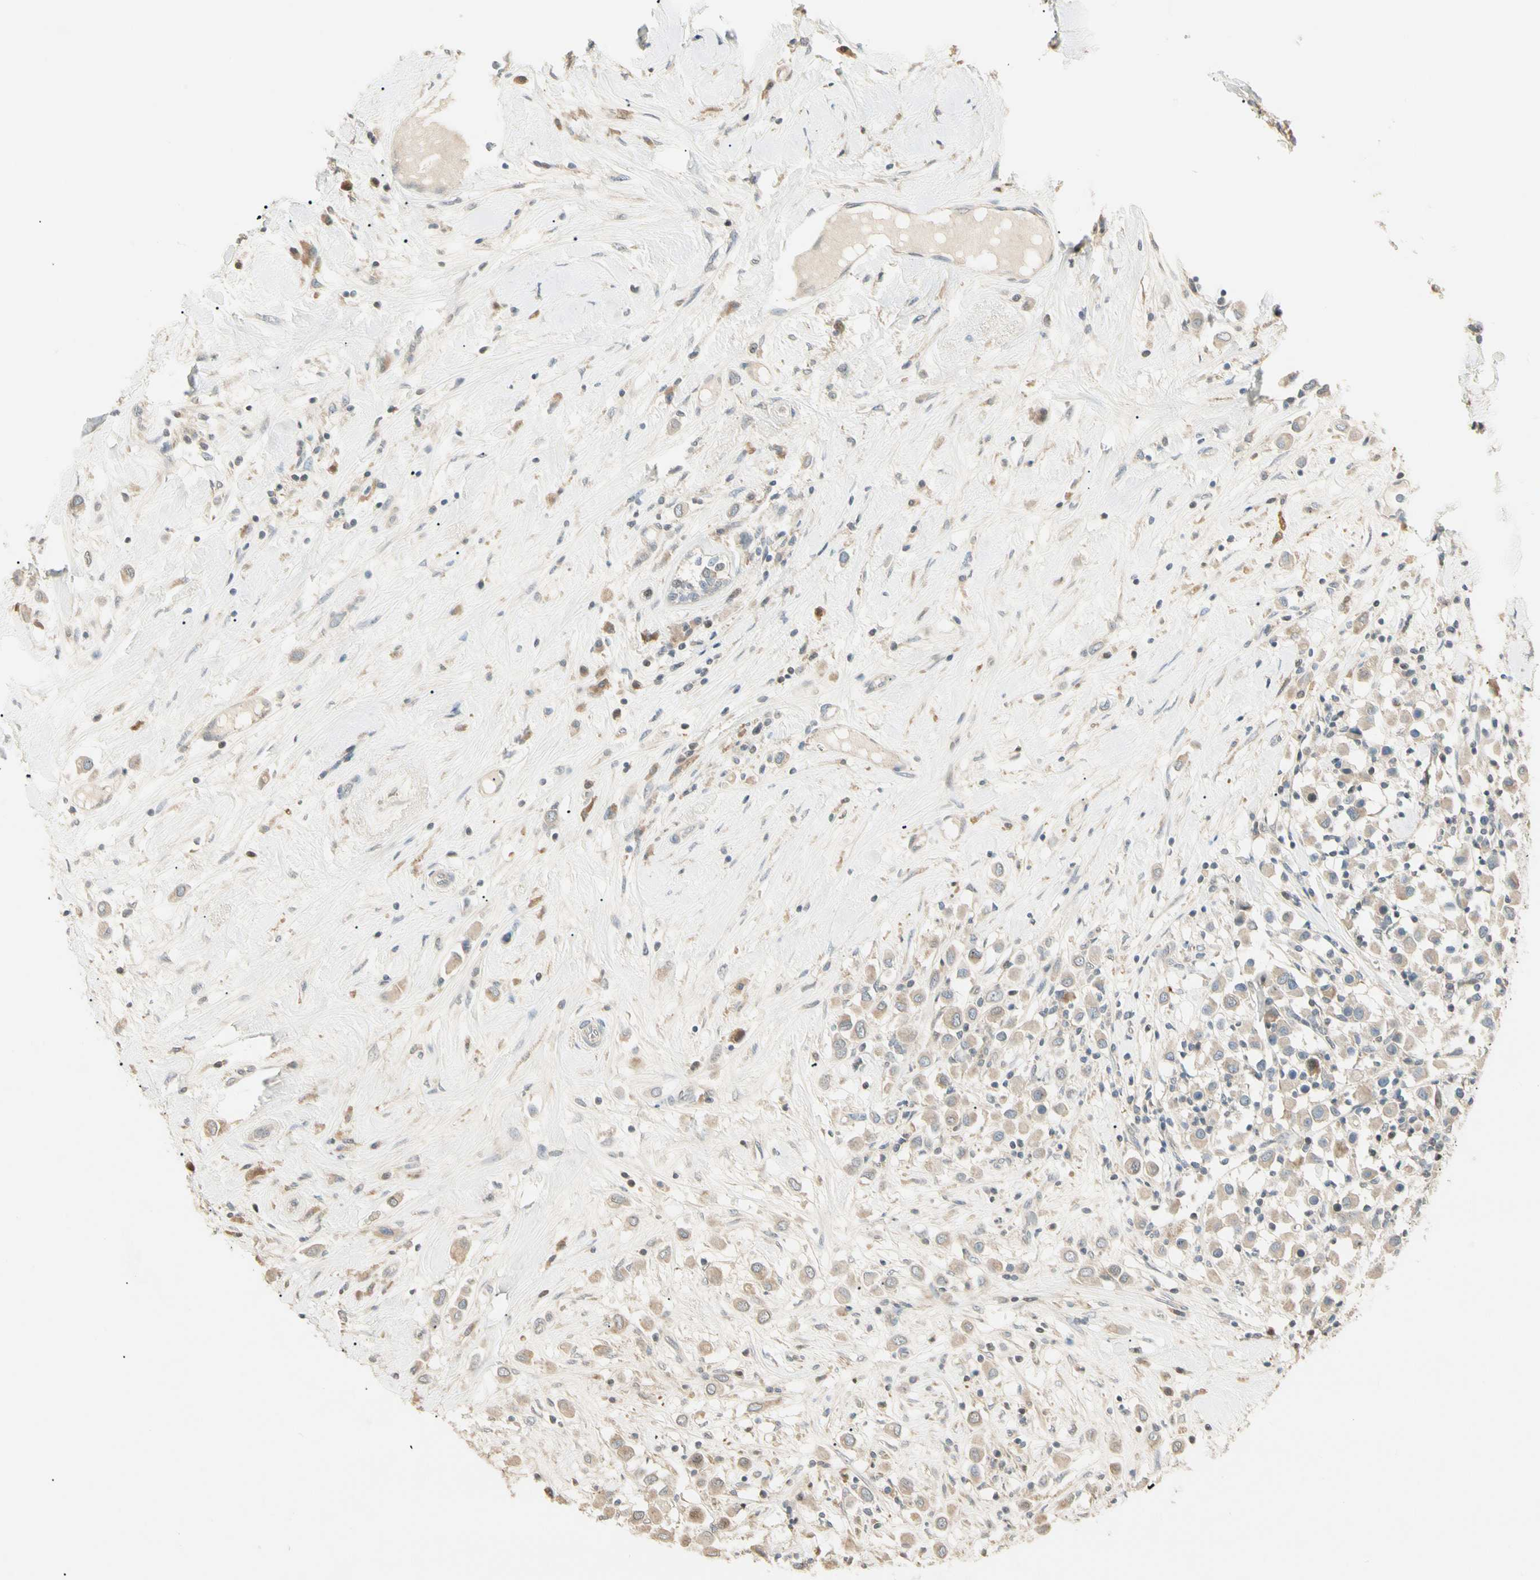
{"staining": {"intensity": "weak", "quantity": "25%-75%", "location": "cytoplasmic/membranous"}, "tissue": "breast cancer", "cell_type": "Tumor cells", "image_type": "cancer", "snomed": [{"axis": "morphology", "description": "Duct carcinoma"}, {"axis": "topography", "description": "Breast"}], "caption": "Protein expression analysis of human breast cancer reveals weak cytoplasmic/membranous staining in about 25%-75% of tumor cells. (Stains: DAB in brown, nuclei in blue, Microscopy: brightfield microscopy at high magnification).", "gene": "P3H2", "patient": {"sex": "female", "age": 61}}